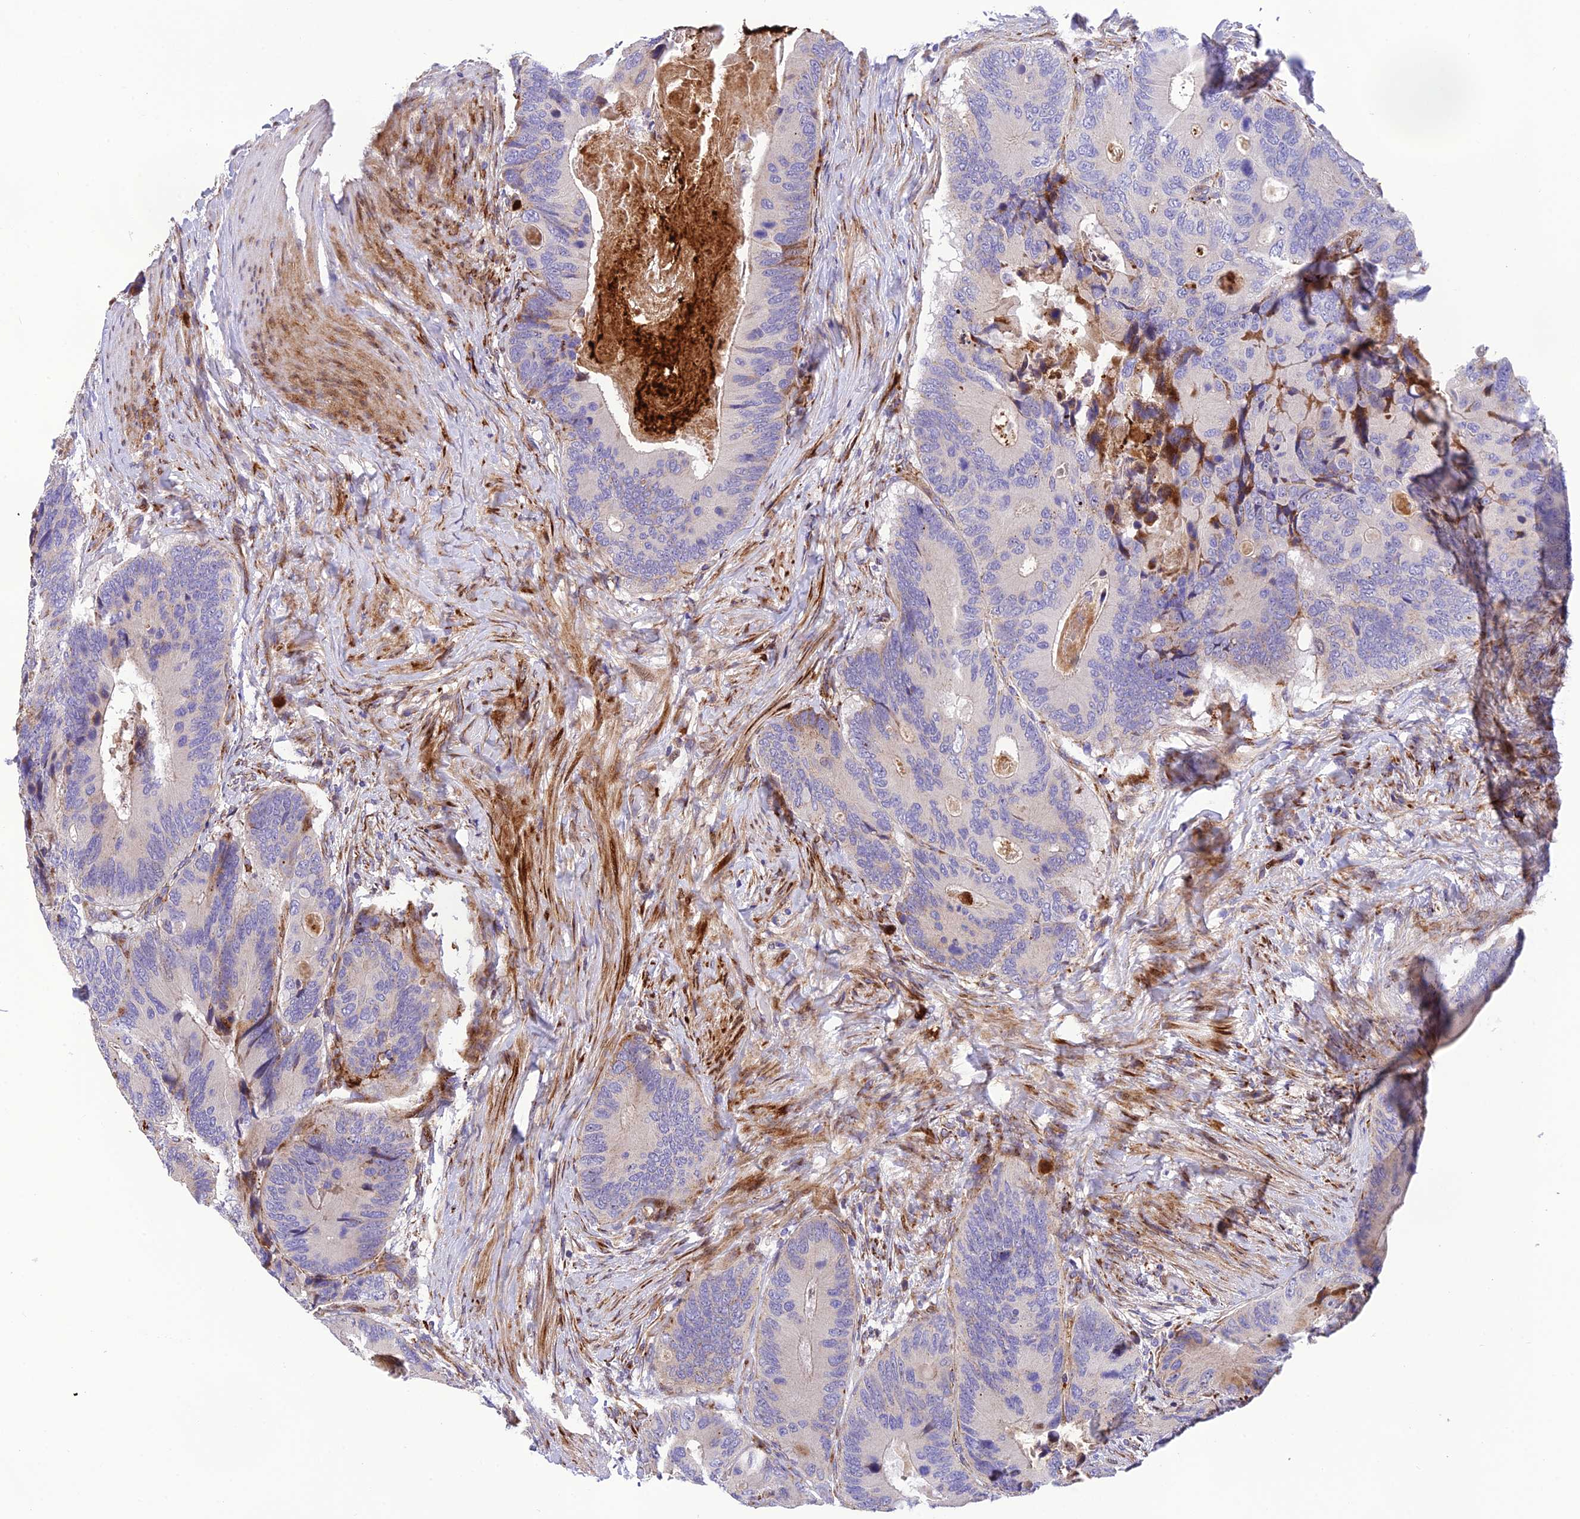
{"staining": {"intensity": "moderate", "quantity": "<25%", "location": "cytoplasmic/membranous"}, "tissue": "colorectal cancer", "cell_type": "Tumor cells", "image_type": "cancer", "snomed": [{"axis": "morphology", "description": "Adenocarcinoma, NOS"}, {"axis": "topography", "description": "Colon"}], "caption": "Immunohistochemistry (DAB) staining of human colorectal cancer shows moderate cytoplasmic/membranous protein staining in about <25% of tumor cells.", "gene": "CPSF4L", "patient": {"sex": "male", "age": 84}}